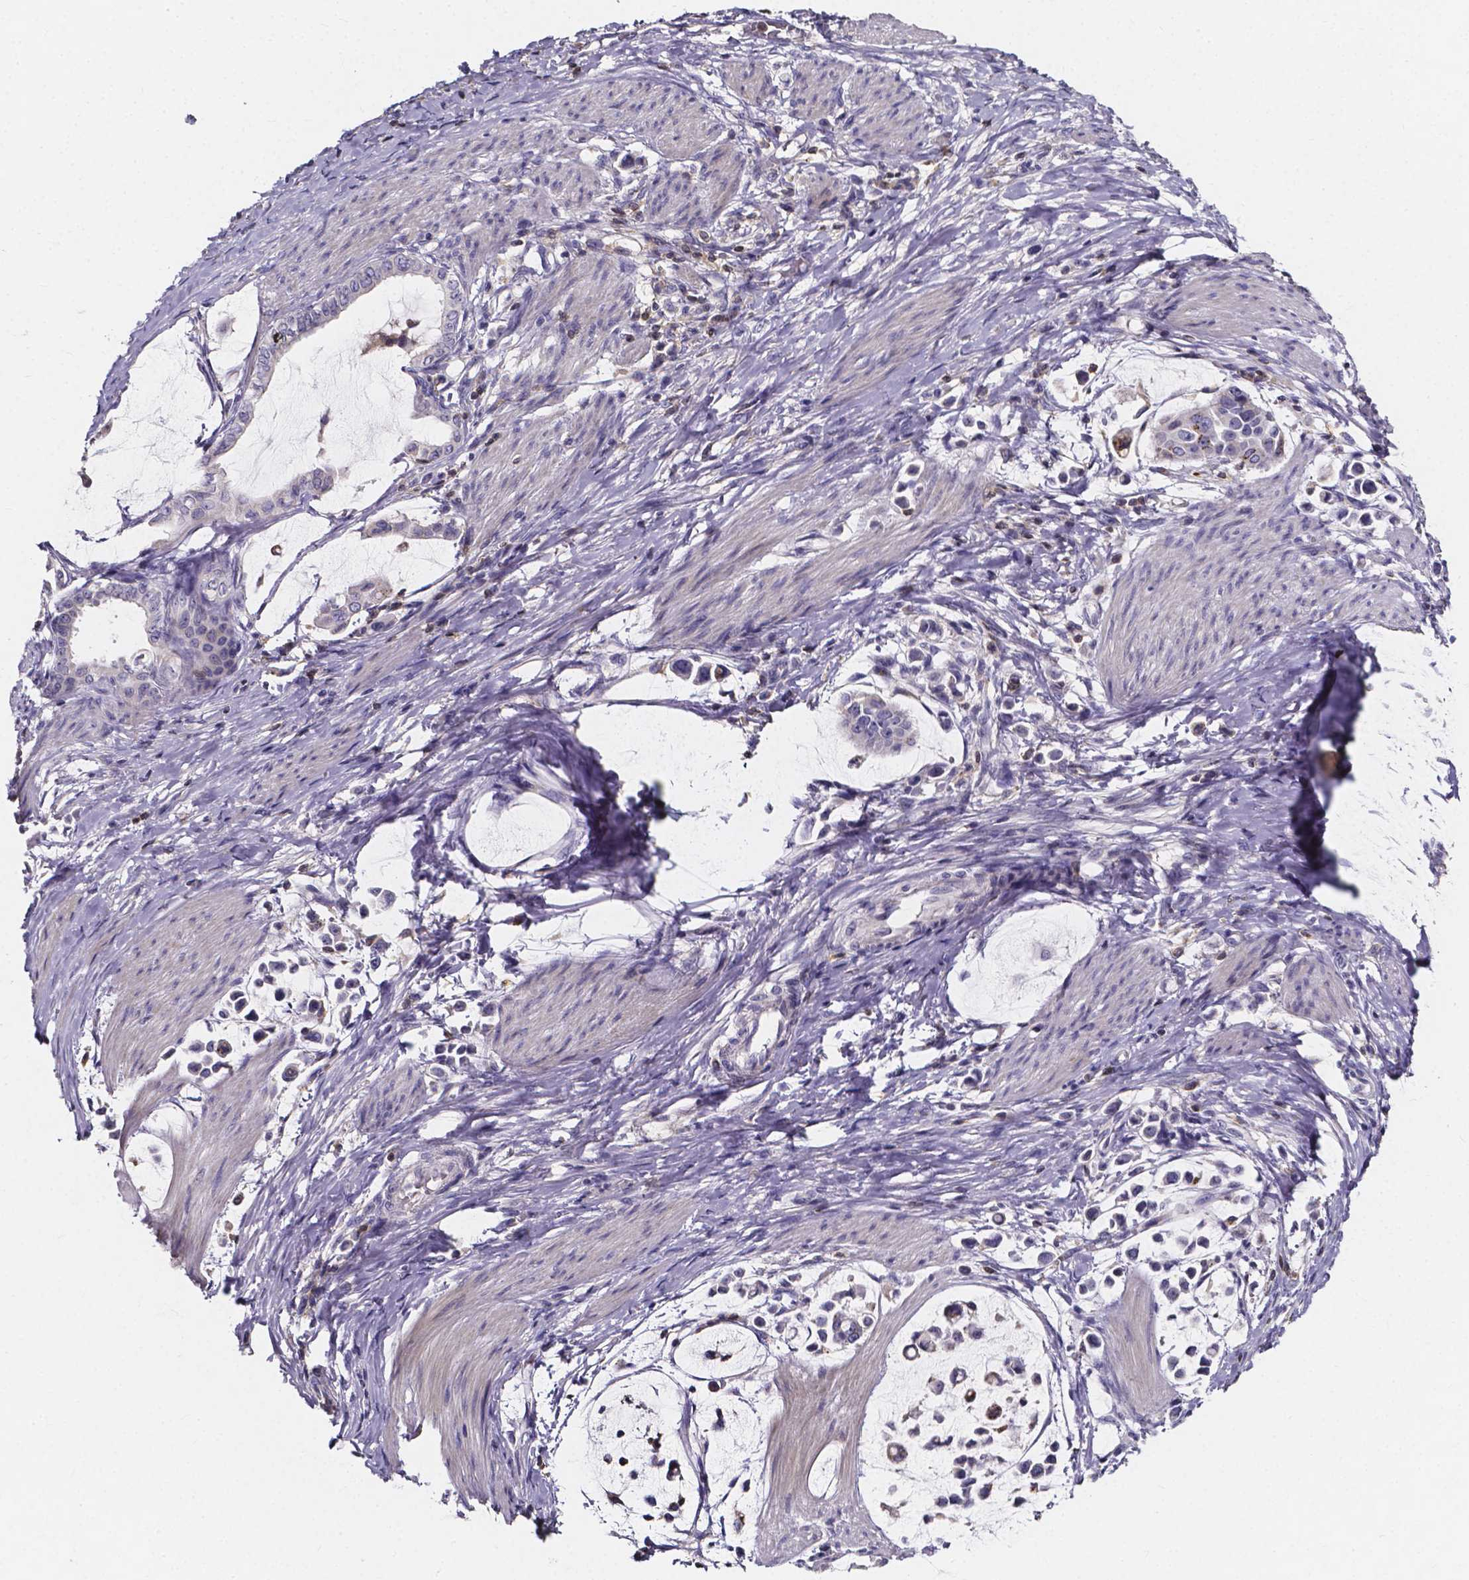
{"staining": {"intensity": "negative", "quantity": "none", "location": "none"}, "tissue": "stomach cancer", "cell_type": "Tumor cells", "image_type": "cancer", "snomed": [{"axis": "morphology", "description": "Adenocarcinoma, NOS"}, {"axis": "topography", "description": "Stomach"}], "caption": "DAB (3,3'-diaminobenzidine) immunohistochemical staining of stomach adenocarcinoma reveals no significant positivity in tumor cells.", "gene": "THEMIS", "patient": {"sex": "male", "age": 82}}